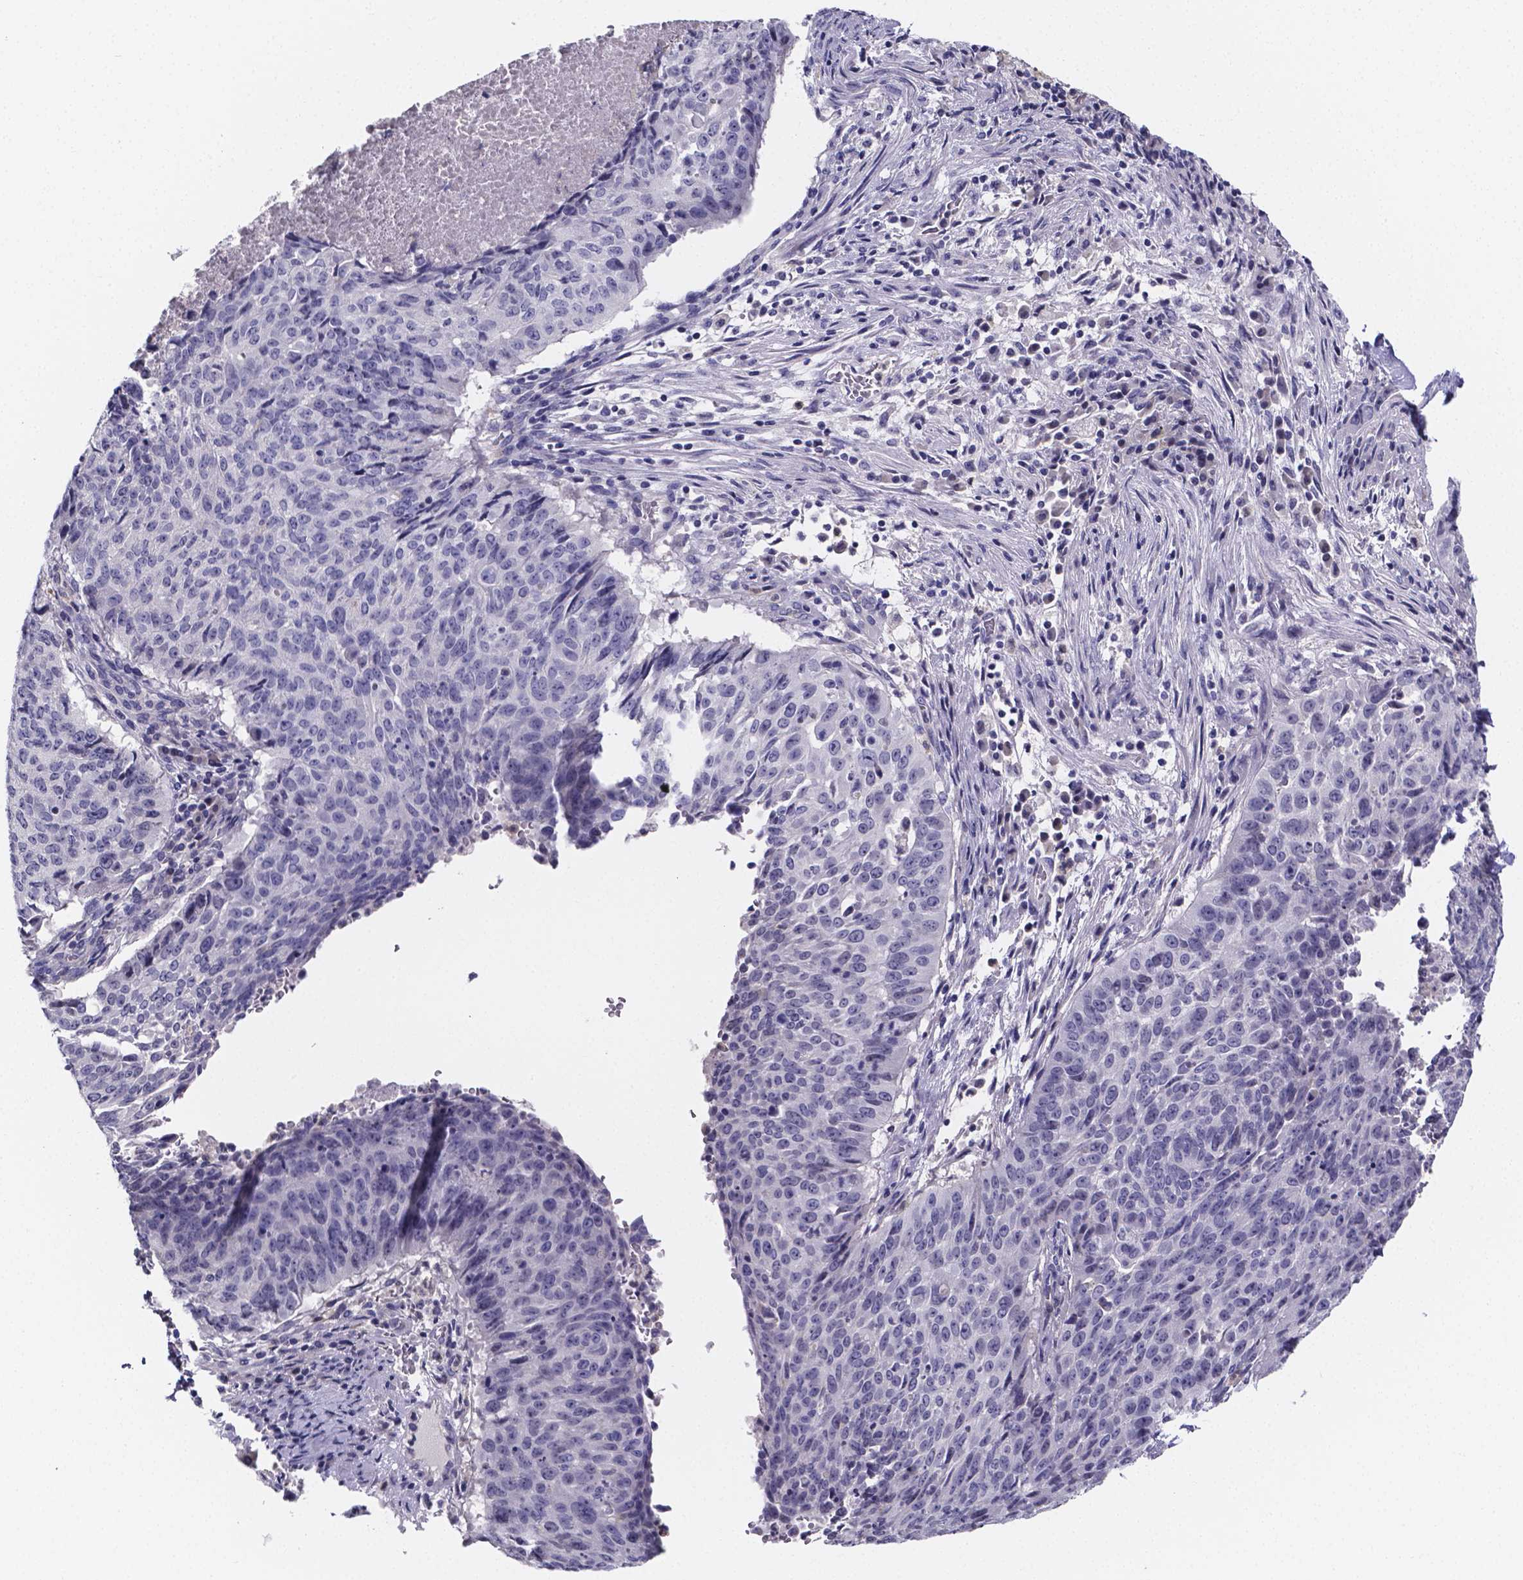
{"staining": {"intensity": "negative", "quantity": "none", "location": "none"}, "tissue": "lung cancer", "cell_type": "Tumor cells", "image_type": "cancer", "snomed": [{"axis": "morphology", "description": "Normal tissue, NOS"}, {"axis": "morphology", "description": "Squamous cell carcinoma, NOS"}, {"axis": "topography", "description": "Bronchus"}, {"axis": "topography", "description": "Lung"}], "caption": "Lung cancer (squamous cell carcinoma) was stained to show a protein in brown. There is no significant staining in tumor cells.", "gene": "IZUMO1", "patient": {"sex": "male", "age": 64}}